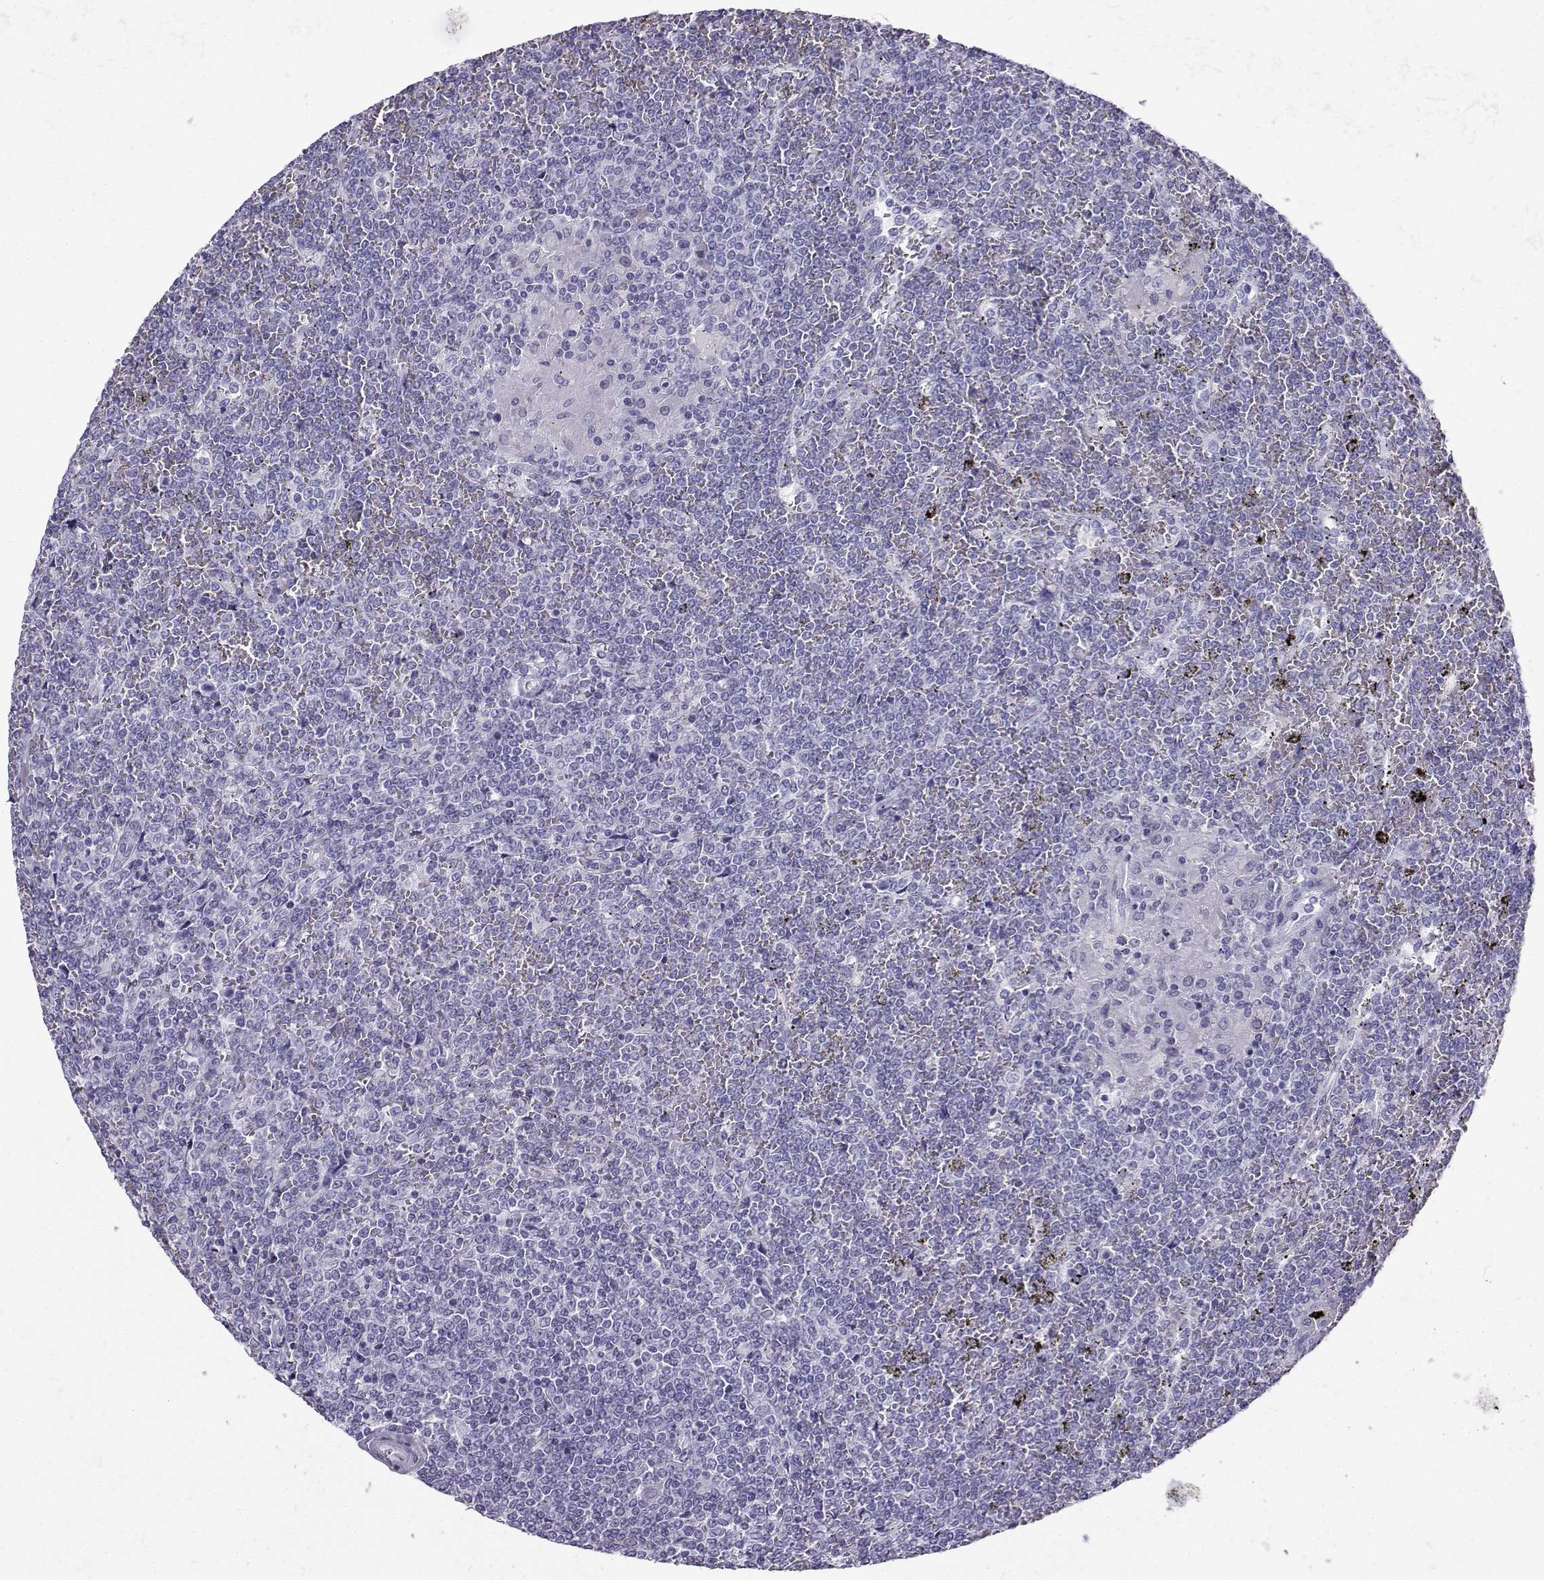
{"staining": {"intensity": "negative", "quantity": "none", "location": "none"}, "tissue": "lymphoma", "cell_type": "Tumor cells", "image_type": "cancer", "snomed": [{"axis": "morphology", "description": "Malignant lymphoma, non-Hodgkin's type, Low grade"}, {"axis": "topography", "description": "Spleen"}], "caption": "This is an IHC image of lymphoma. There is no staining in tumor cells.", "gene": "NEFL", "patient": {"sex": "female", "age": 19}}